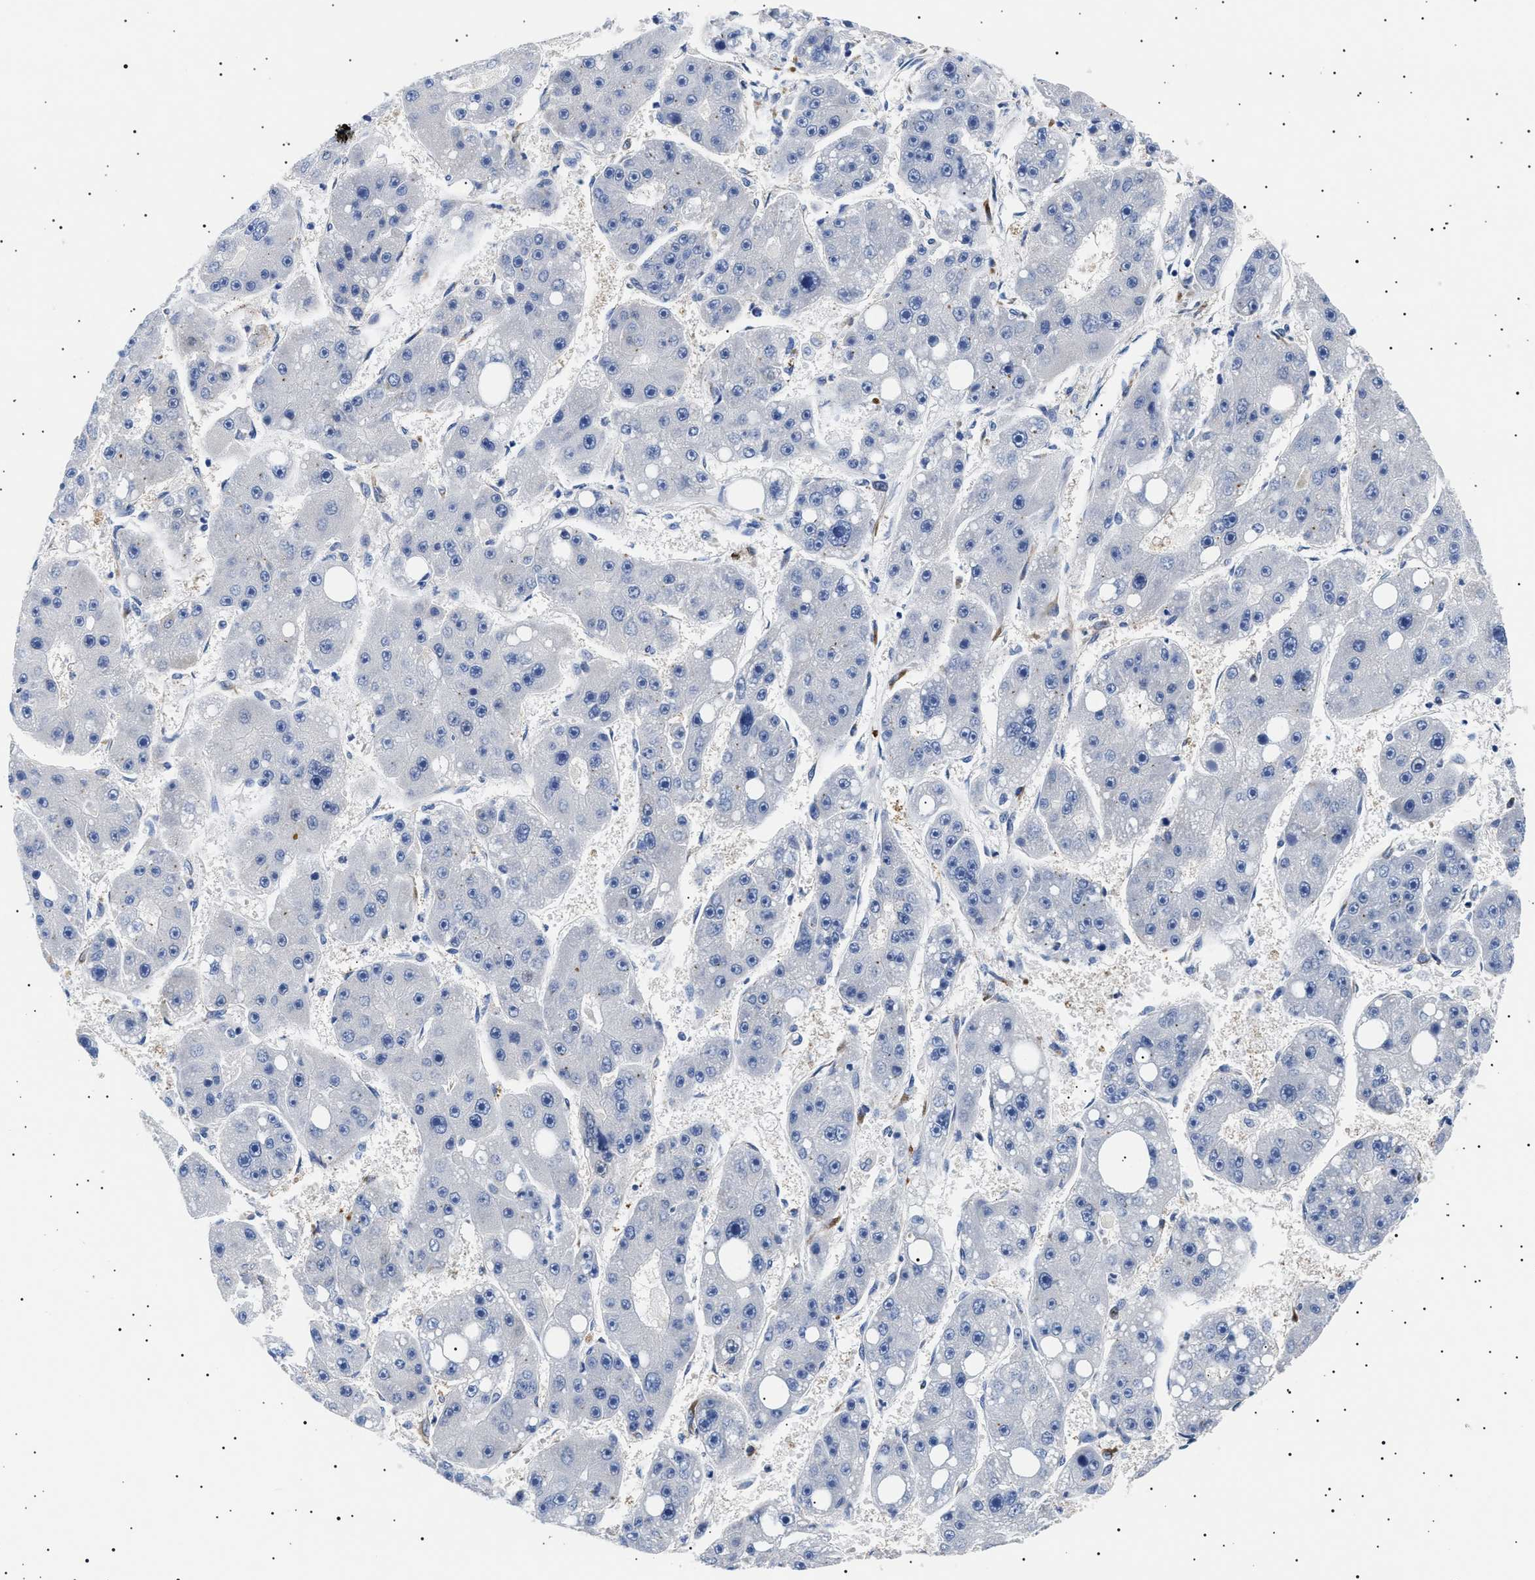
{"staining": {"intensity": "negative", "quantity": "none", "location": "none"}, "tissue": "liver cancer", "cell_type": "Tumor cells", "image_type": "cancer", "snomed": [{"axis": "morphology", "description": "Carcinoma, Hepatocellular, NOS"}, {"axis": "topography", "description": "Liver"}], "caption": "An IHC histopathology image of liver cancer is shown. There is no staining in tumor cells of liver cancer.", "gene": "HEMGN", "patient": {"sex": "female", "age": 61}}